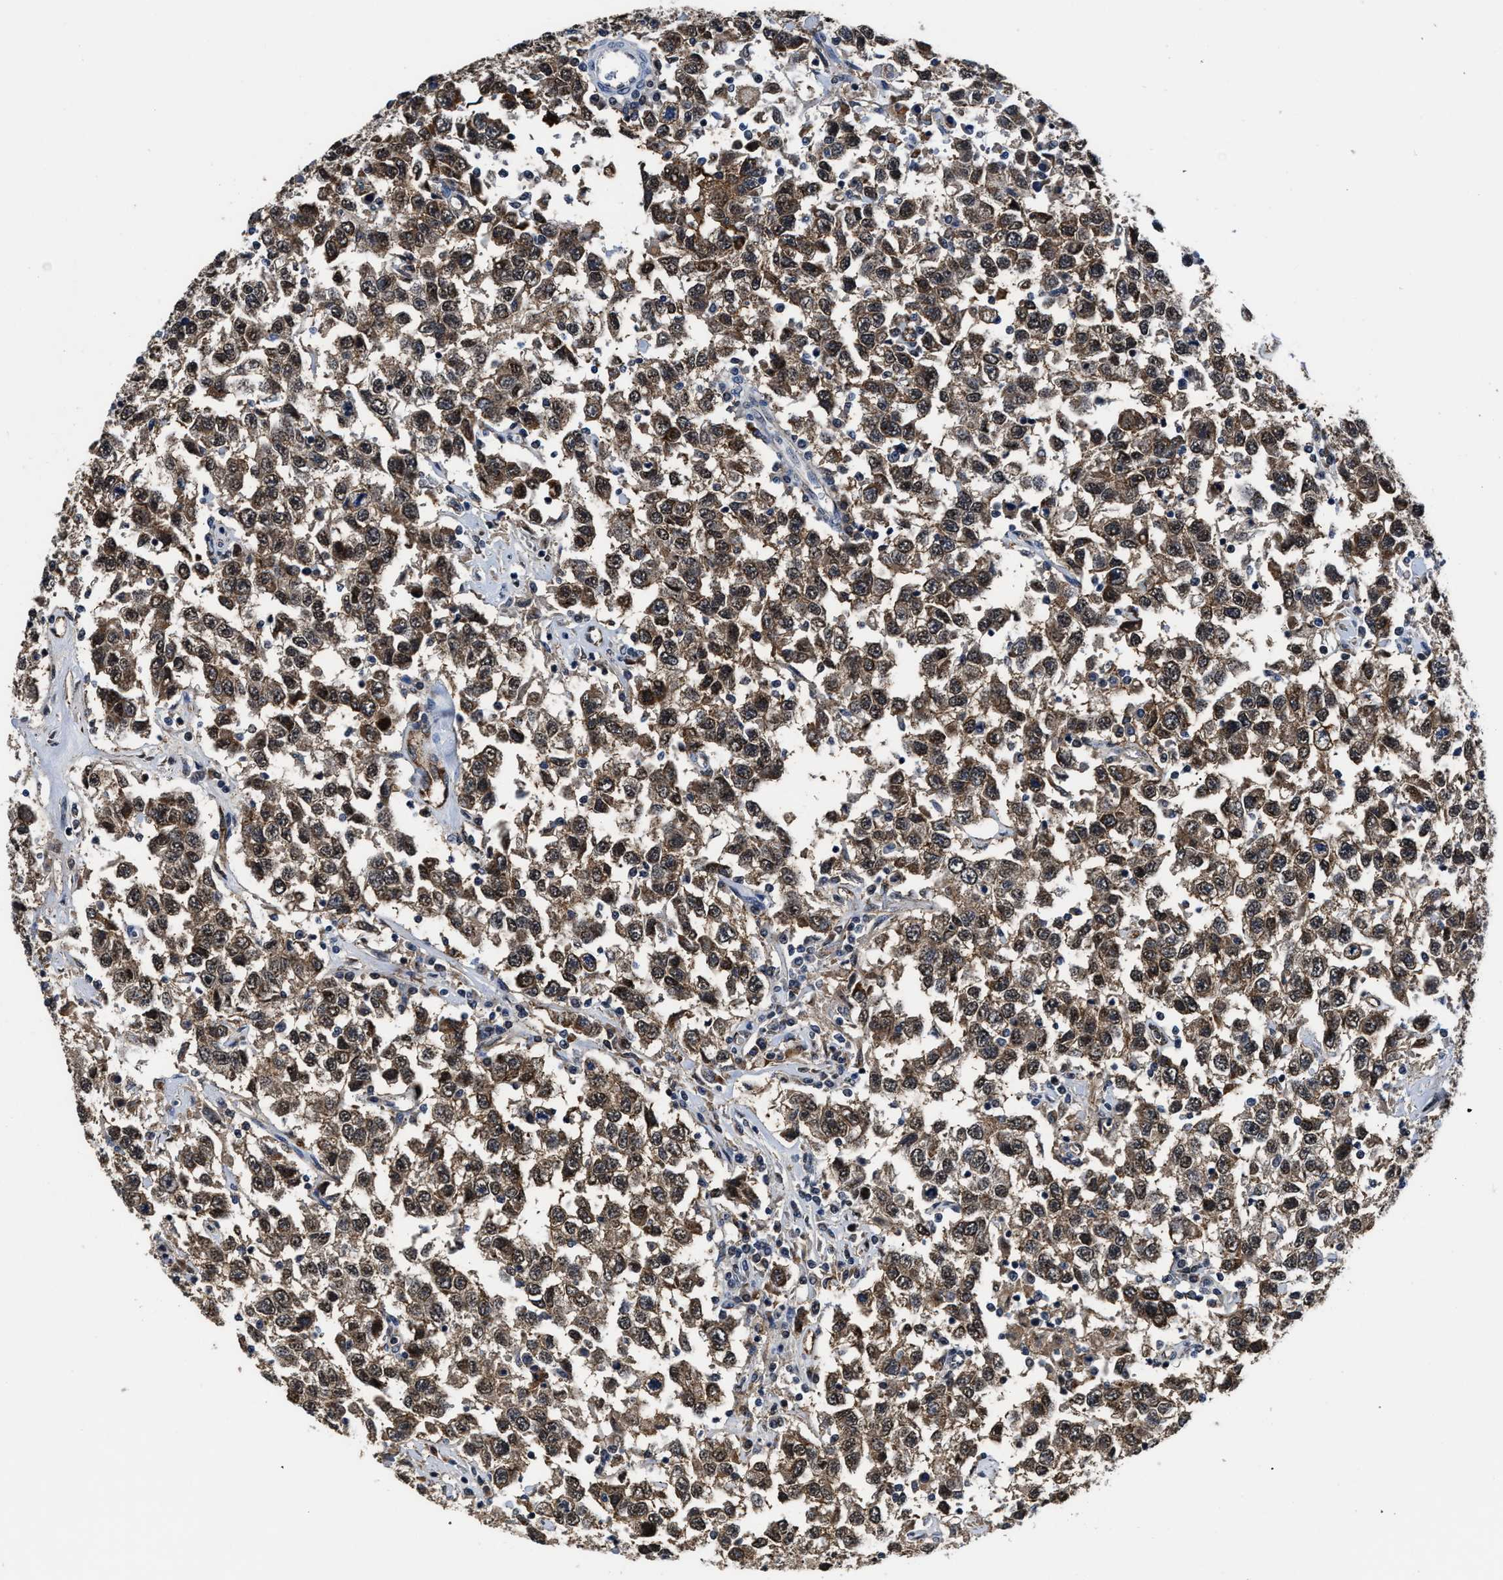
{"staining": {"intensity": "moderate", "quantity": ">75%", "location": "cytoplasmic/membranous"}, "tissue": "testis cancer", "cell_type": "Tumor cells", "image_type": "cancer", "snomed": [{"axis": "morphology", "description": "Seminoma, NOS"}, {"axis": "topography", "description": "Testis"}], "caption": "The immunohistochemical stain highlights moderate cytoplasmic/membranous positivity in tumor cells of testis cancer tissue. Nuclei are stained in blue.", "gene": "MARCKSL1", "patient": {"sex": "male", "age": 41}}